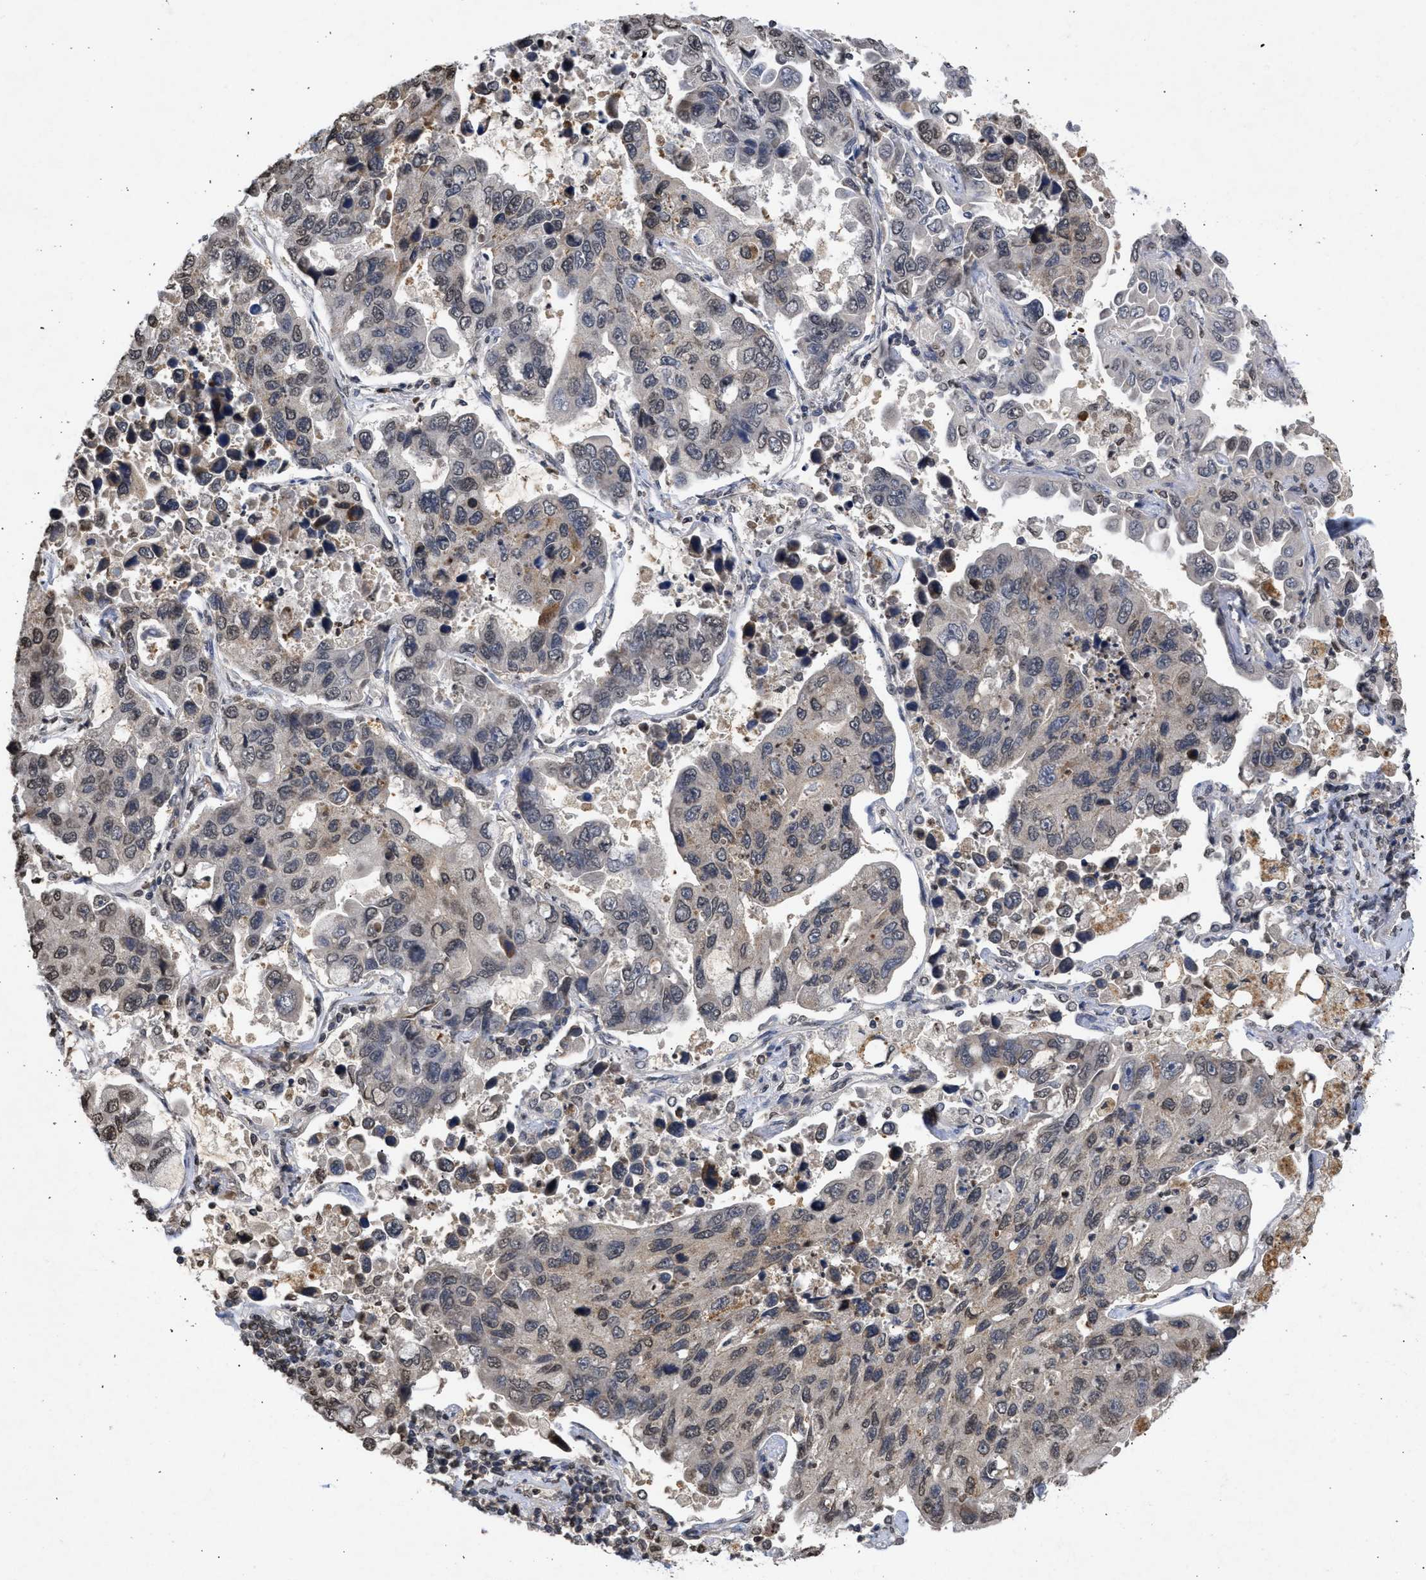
{"staining": {"intensity": "weak", "quantity": "25%-75%", "location": "nuclear"}, "tissue": "lung cancer", "cell_type": "Tumor cells", "image_type": "cancer", "snomed": [{"axis": "morphology", "description": "Adenocarcinoma, NOS"}, {"axis": "topography", "description": "Lung"}], "caption": "The immunohistochemical stain labels weak nuclear expression in tumor cells of lung cancer (adenocarcinoma) tissue.", "gene": "NUP35", "patient": {"sex": "male", "age": 64}}